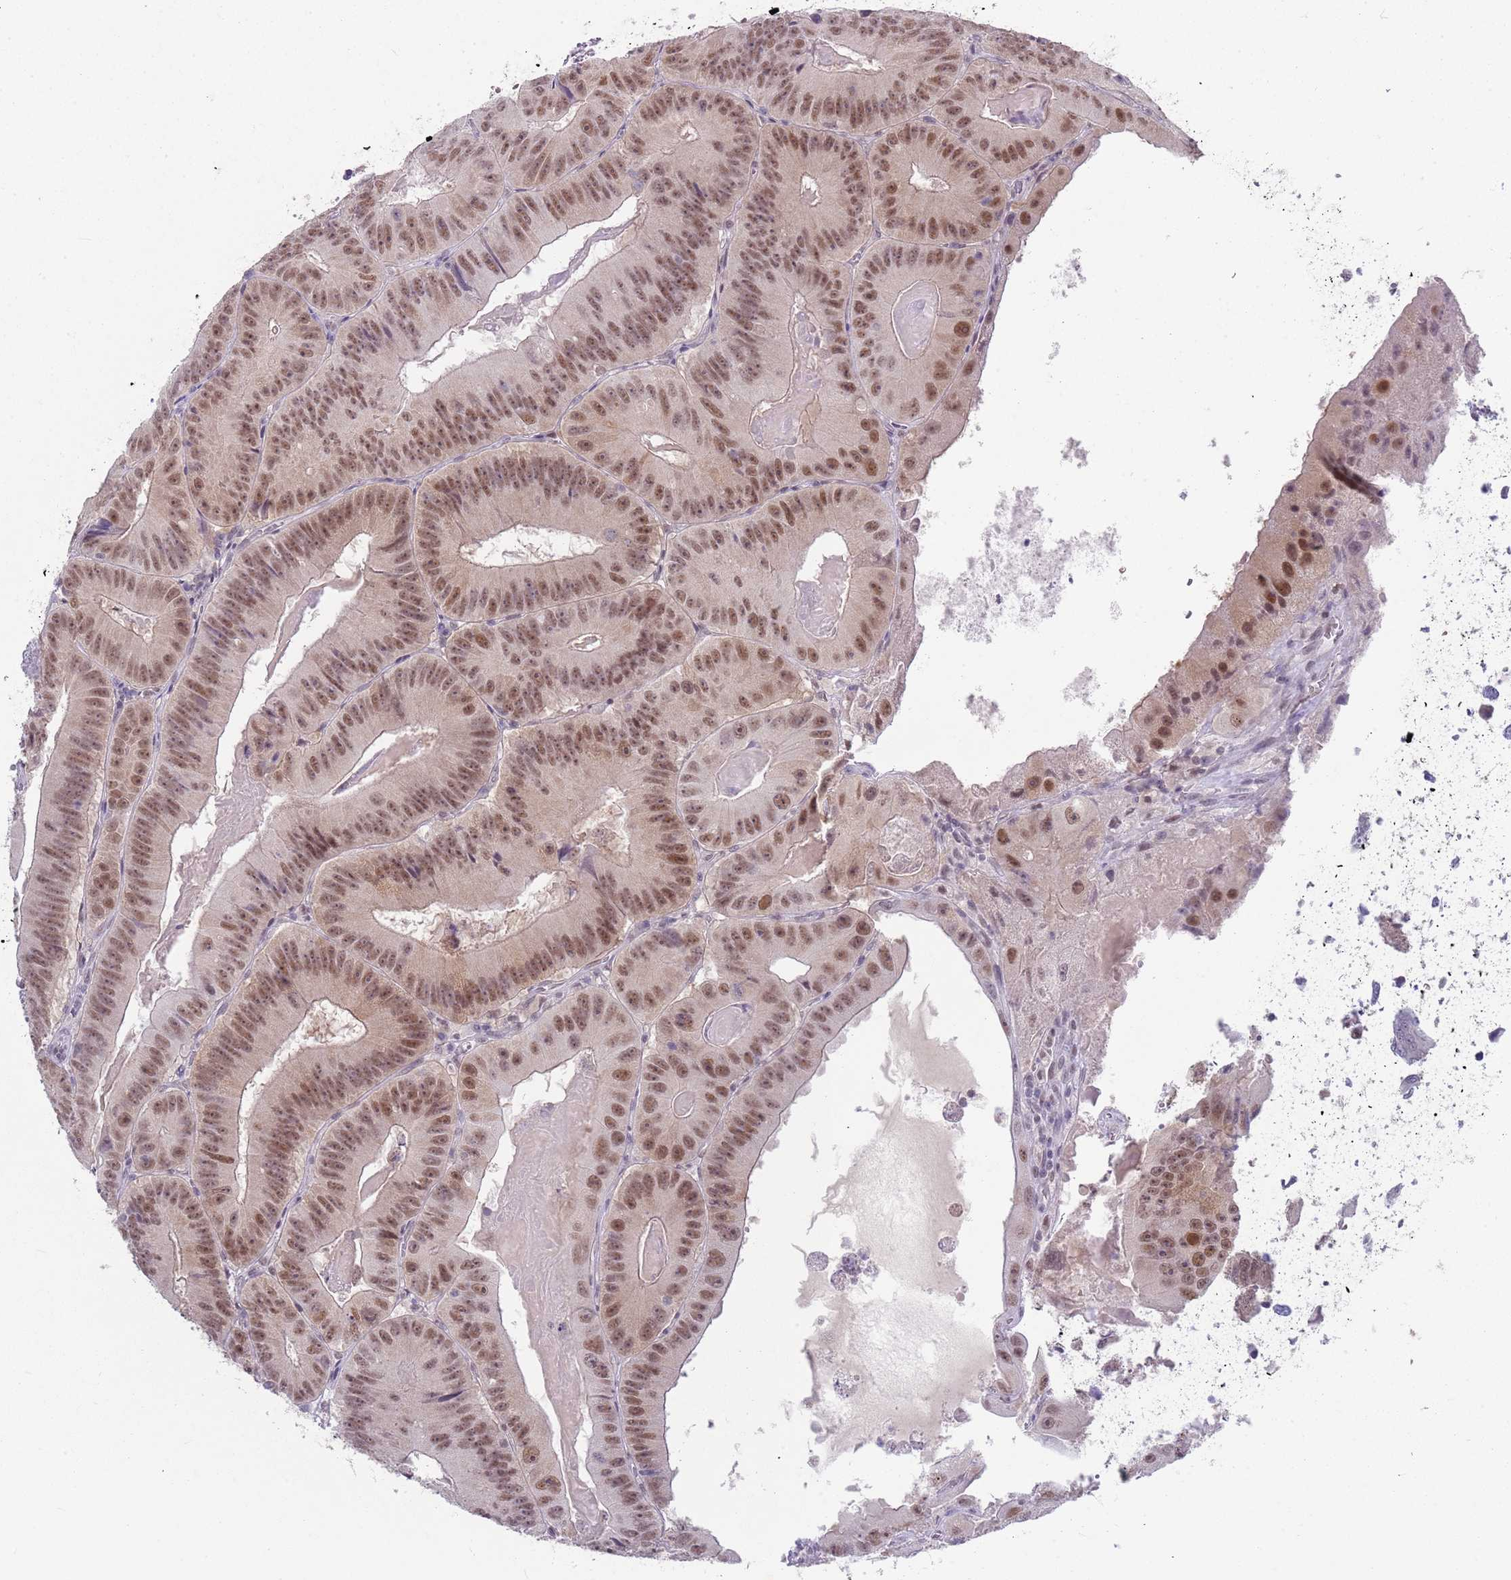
{"staining": {"intensity": "moderate", "quantity": ">75%", "location": "nuclear"}, "tissue": "colorectal cancer", "cell_type": "Tumor cells", "image_type": "cancer", "snomed": [{"axis": "morphology", "description": "Adenocarcinoma, NOS"}, {"axis": "topography", "description": "Colon"}], "caption": "An immunohistochemistry (IHC) micrograph of neoplastic tissue is shown. Protein staining in brown labels moderate nuclear positivity in adenocarcinoma (colorectal) within tumor cells.", "gene": "SEPHS2", "patient": {"sex": "female", "age": 86}}